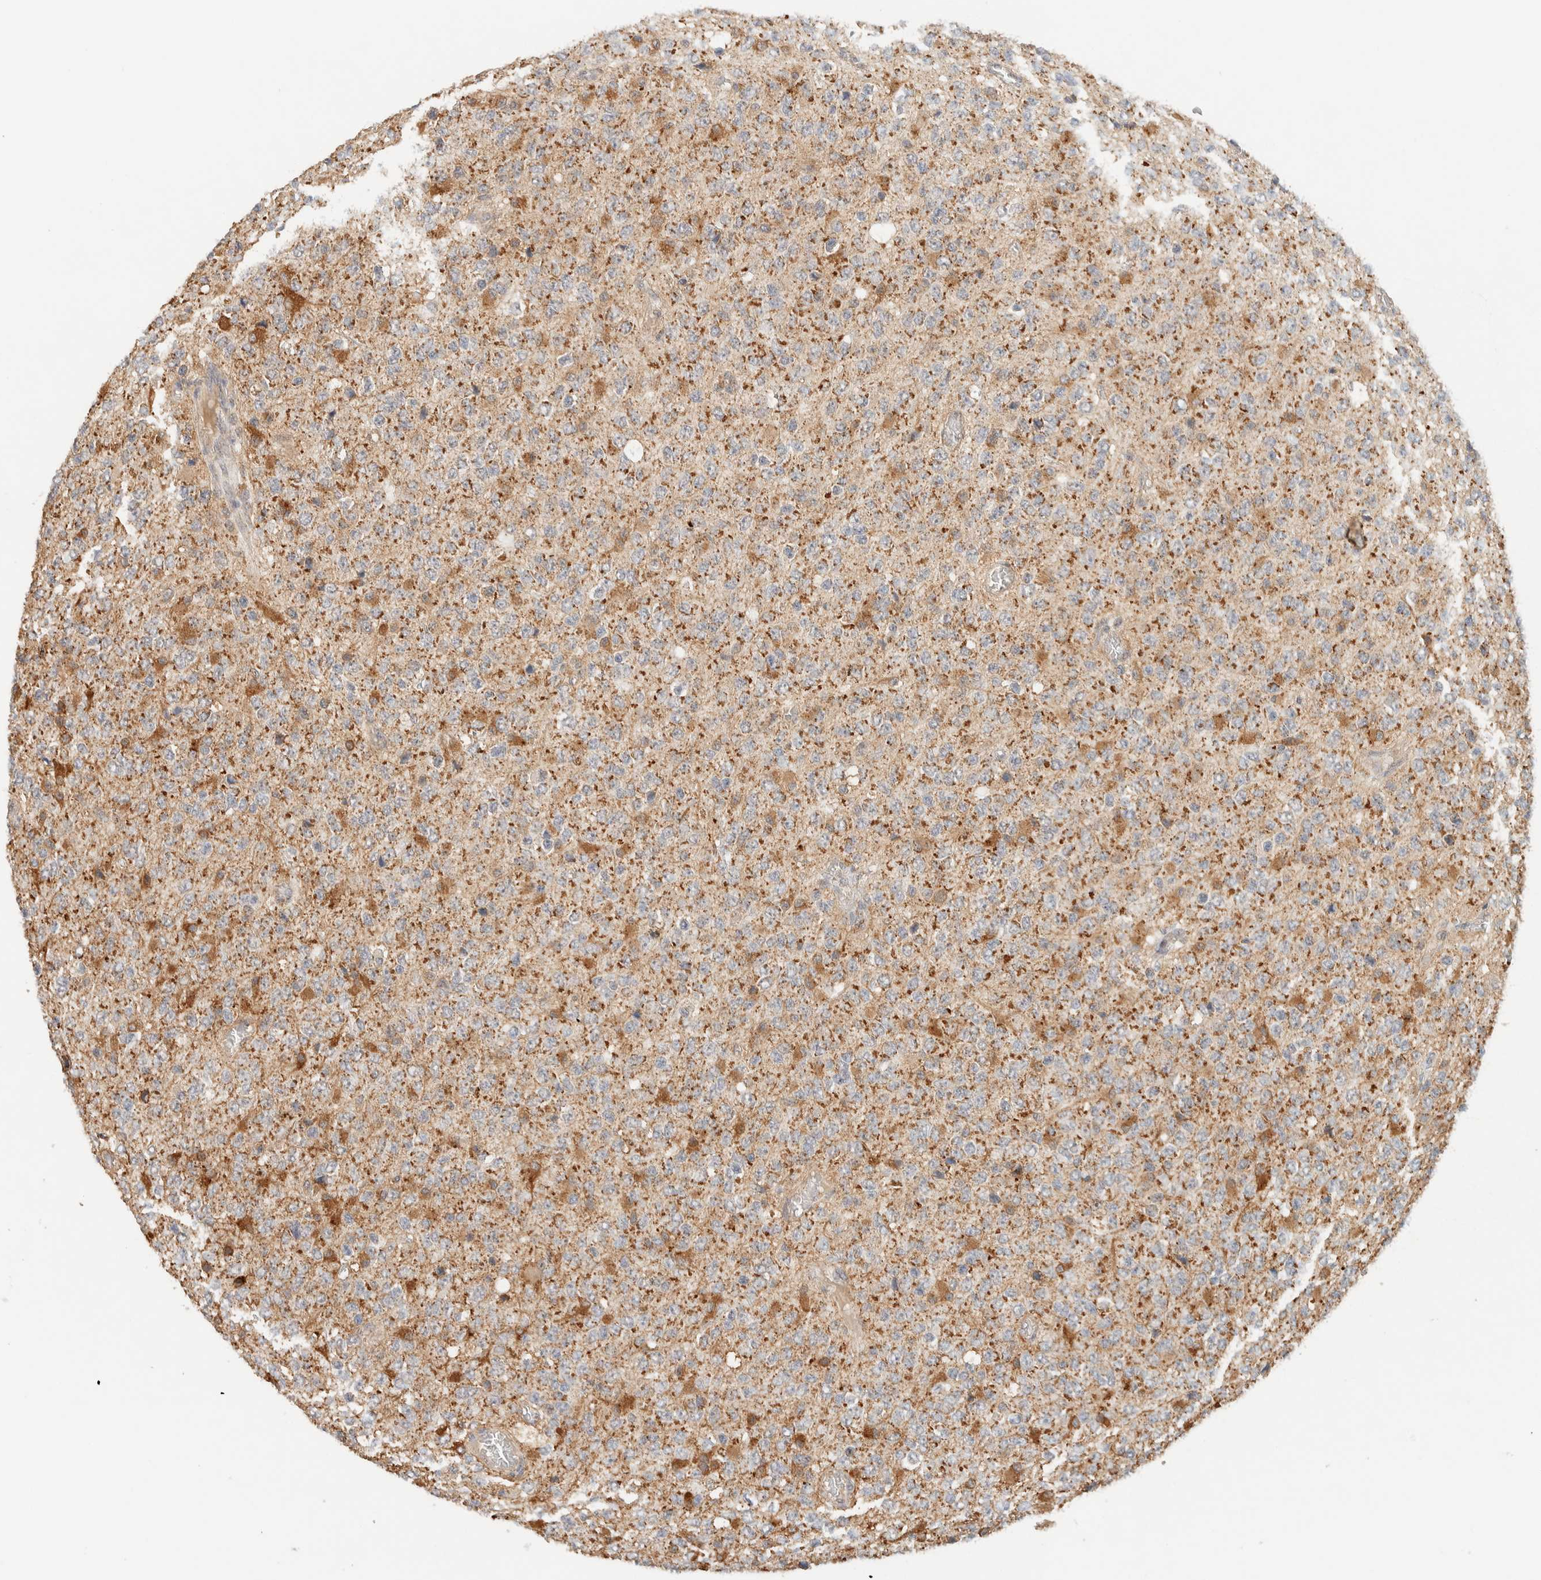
{"staining": {"intensity": "moderate", "quantity": "25%-75%", "location": "cytoplasmic/membranous"}, "tissue": "glioma", "cell_type": "Tumor cells", "image_type": "cancer", "snomed": [{"axis": "morphology", "description": "Glioma, malignant, High grade"}, {"axis": "topography", "description": "pancreas cauda"}], "caption": "High-grade glioma (malignant) stained with a brown dye displays moderate cytoplasmic/membranous positive positivity in about 25%-75% of tumor cells.", "gene": "MRPL41", "patient": {"sex": "male", "age": 60}}